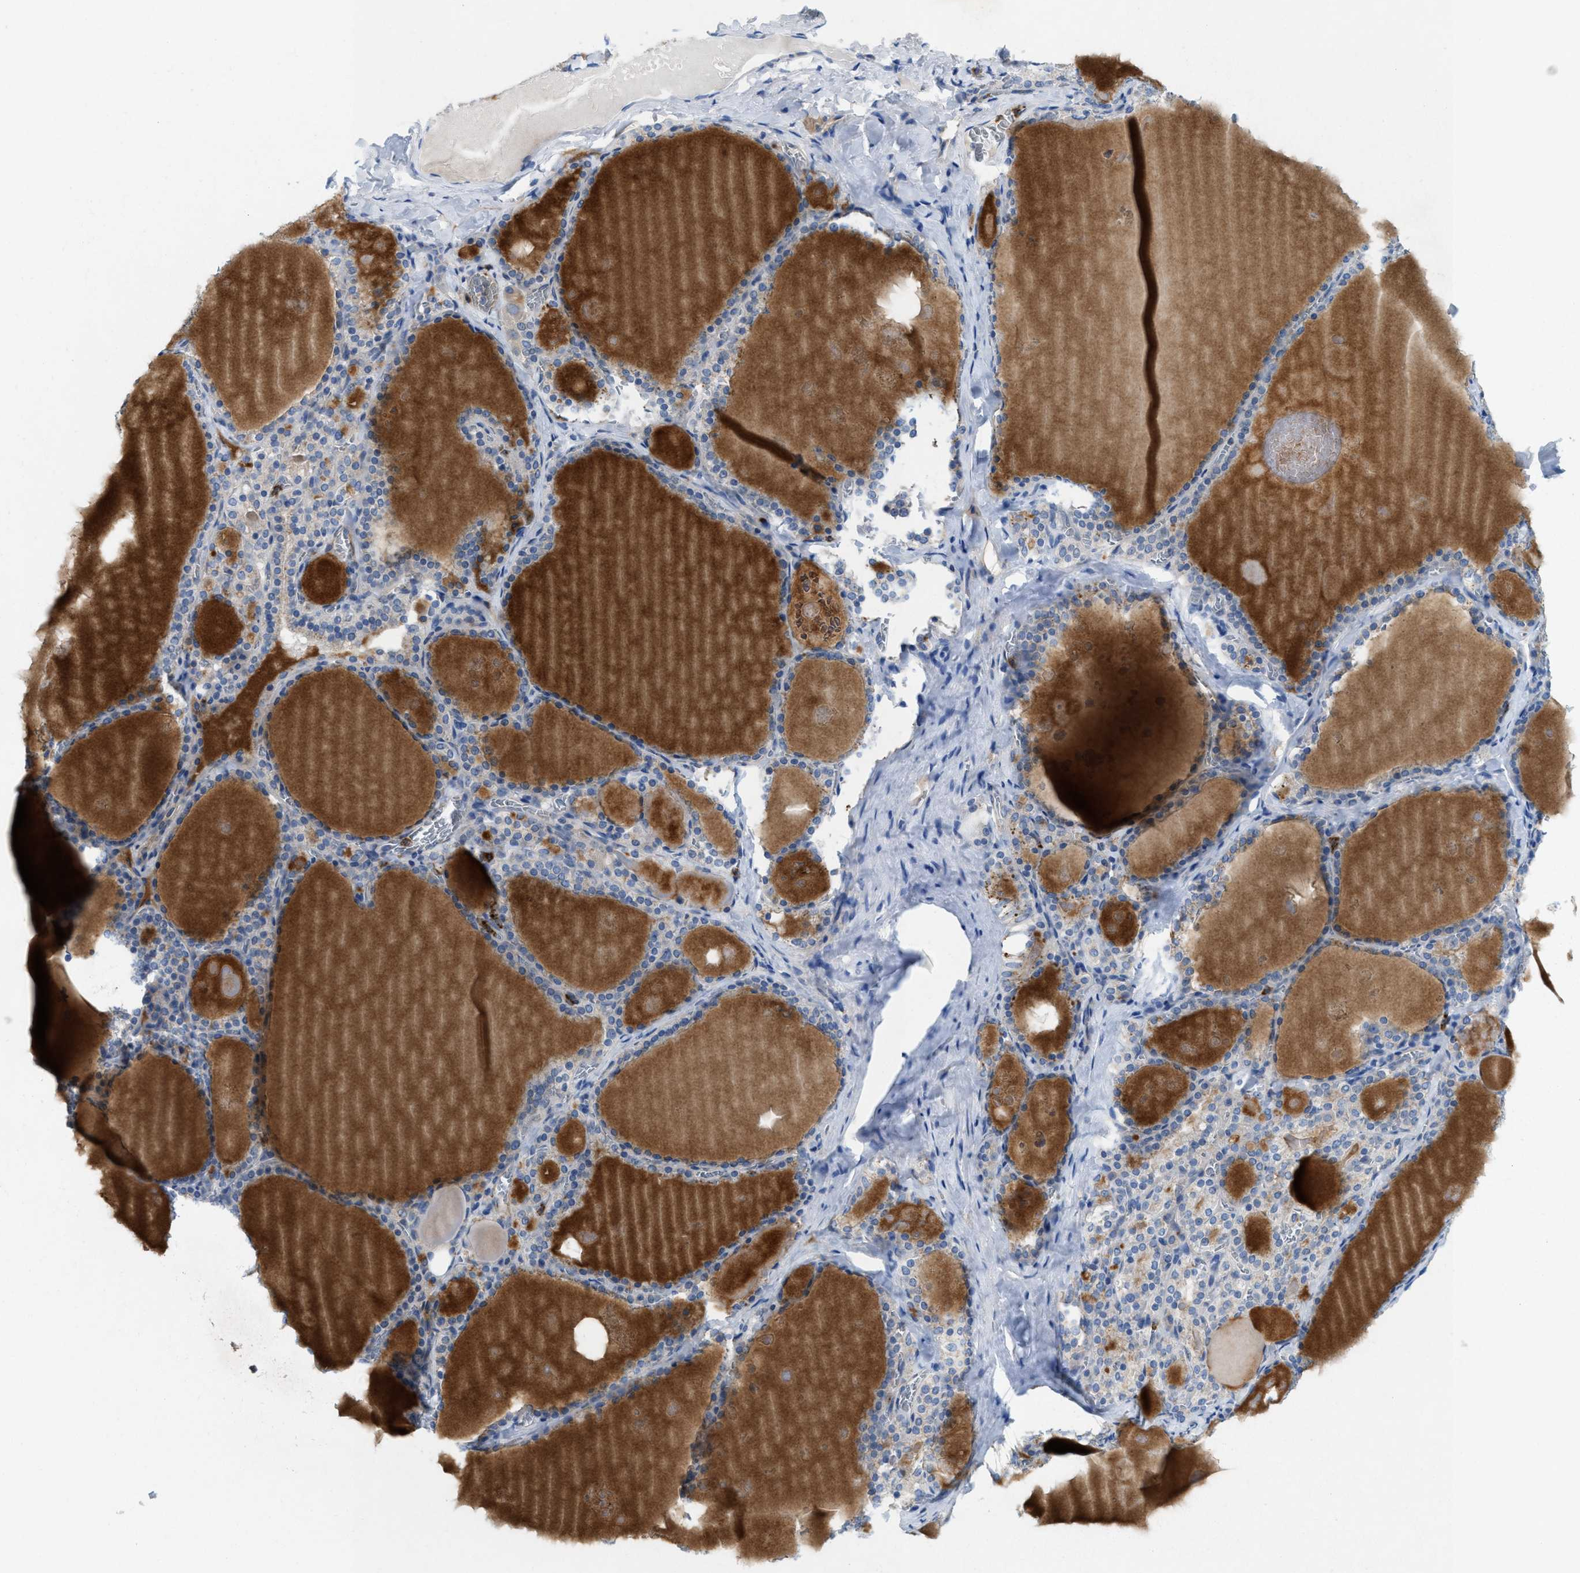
{"staining": {"intensity": "weak", "quantity": "25%-75%", "location": "cytoplasmic/membranous"}, "tissue": "thyroid gland", "cell_type": "Glandular cells", "image_type": "normal", "snomed": [{"axis": "morphology", "description": "Normal tissue, NOS"}, {"axis": "topography", "description": "Thyroid gland"}], "caption": "Thyroid gland was stained to show a protein in brown. There is low levels of weak cytoplasmic/membranous positivity in about 25%-75% of glandular cells. Nuclei are stained in blue.", "gene": "CKLF", "patient": {"sex": "male", "age": 56}}